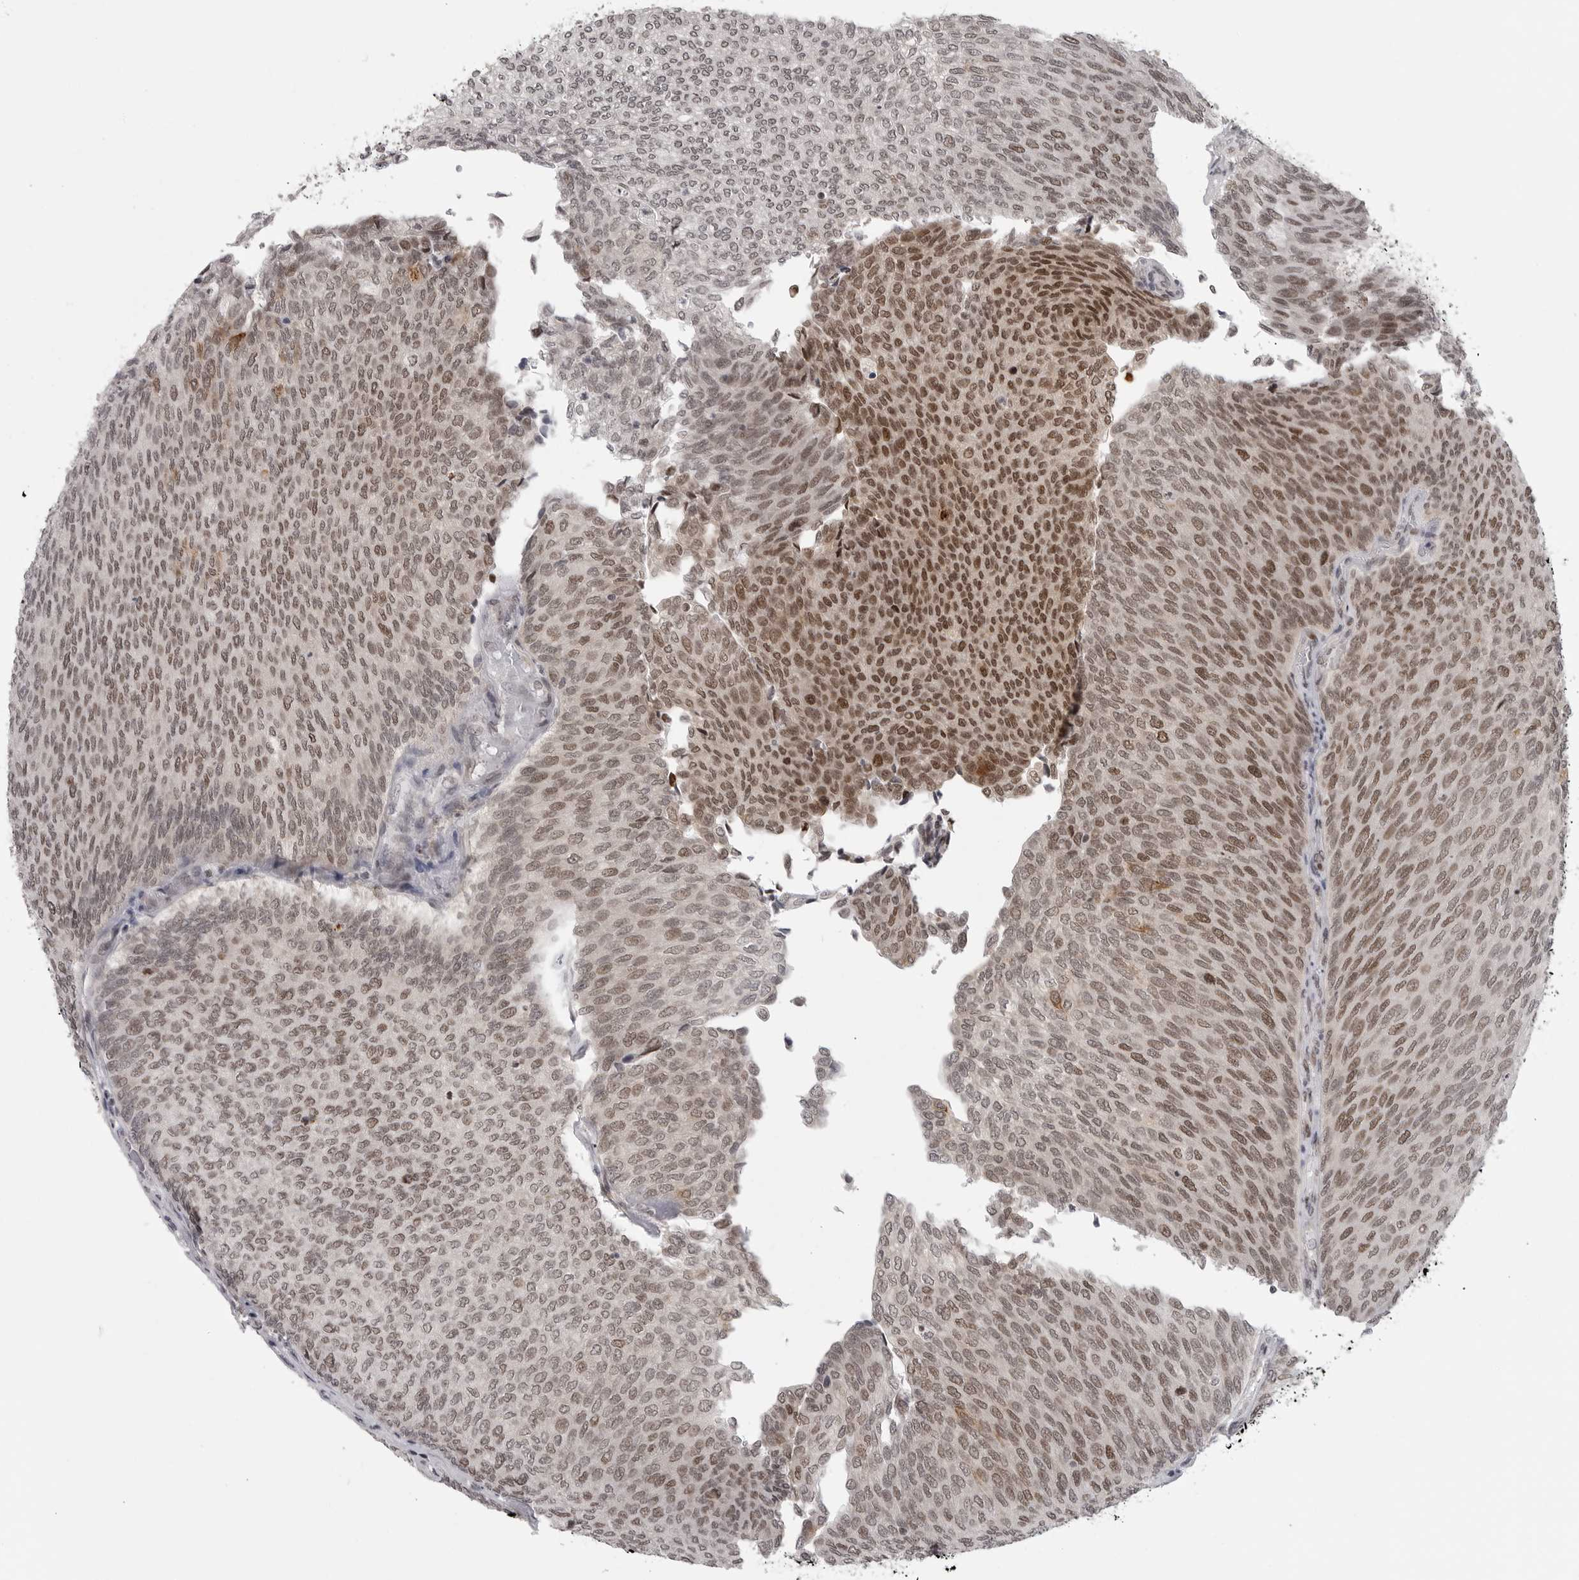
{"staining": {"intensity": "strong", "quantity": ">75%", "location": "nuclear"}, "tissue": "urothelial cancer", "cell_type": "Tumor cells", "image_type": "cancer", "snomed": [{"axis": "morphology", "description": "Urothelial carcinoma, Low grade"}, {"axis": "topography", "description": "Urinary bladder"}], "caption": "An image of human low-grade urothelial carcinoma stained for a protein exhibits strong nuclear brown staining in tumor cells.", "gene": "PRDM10", "patient": {"sex": "female", "age": 79}}